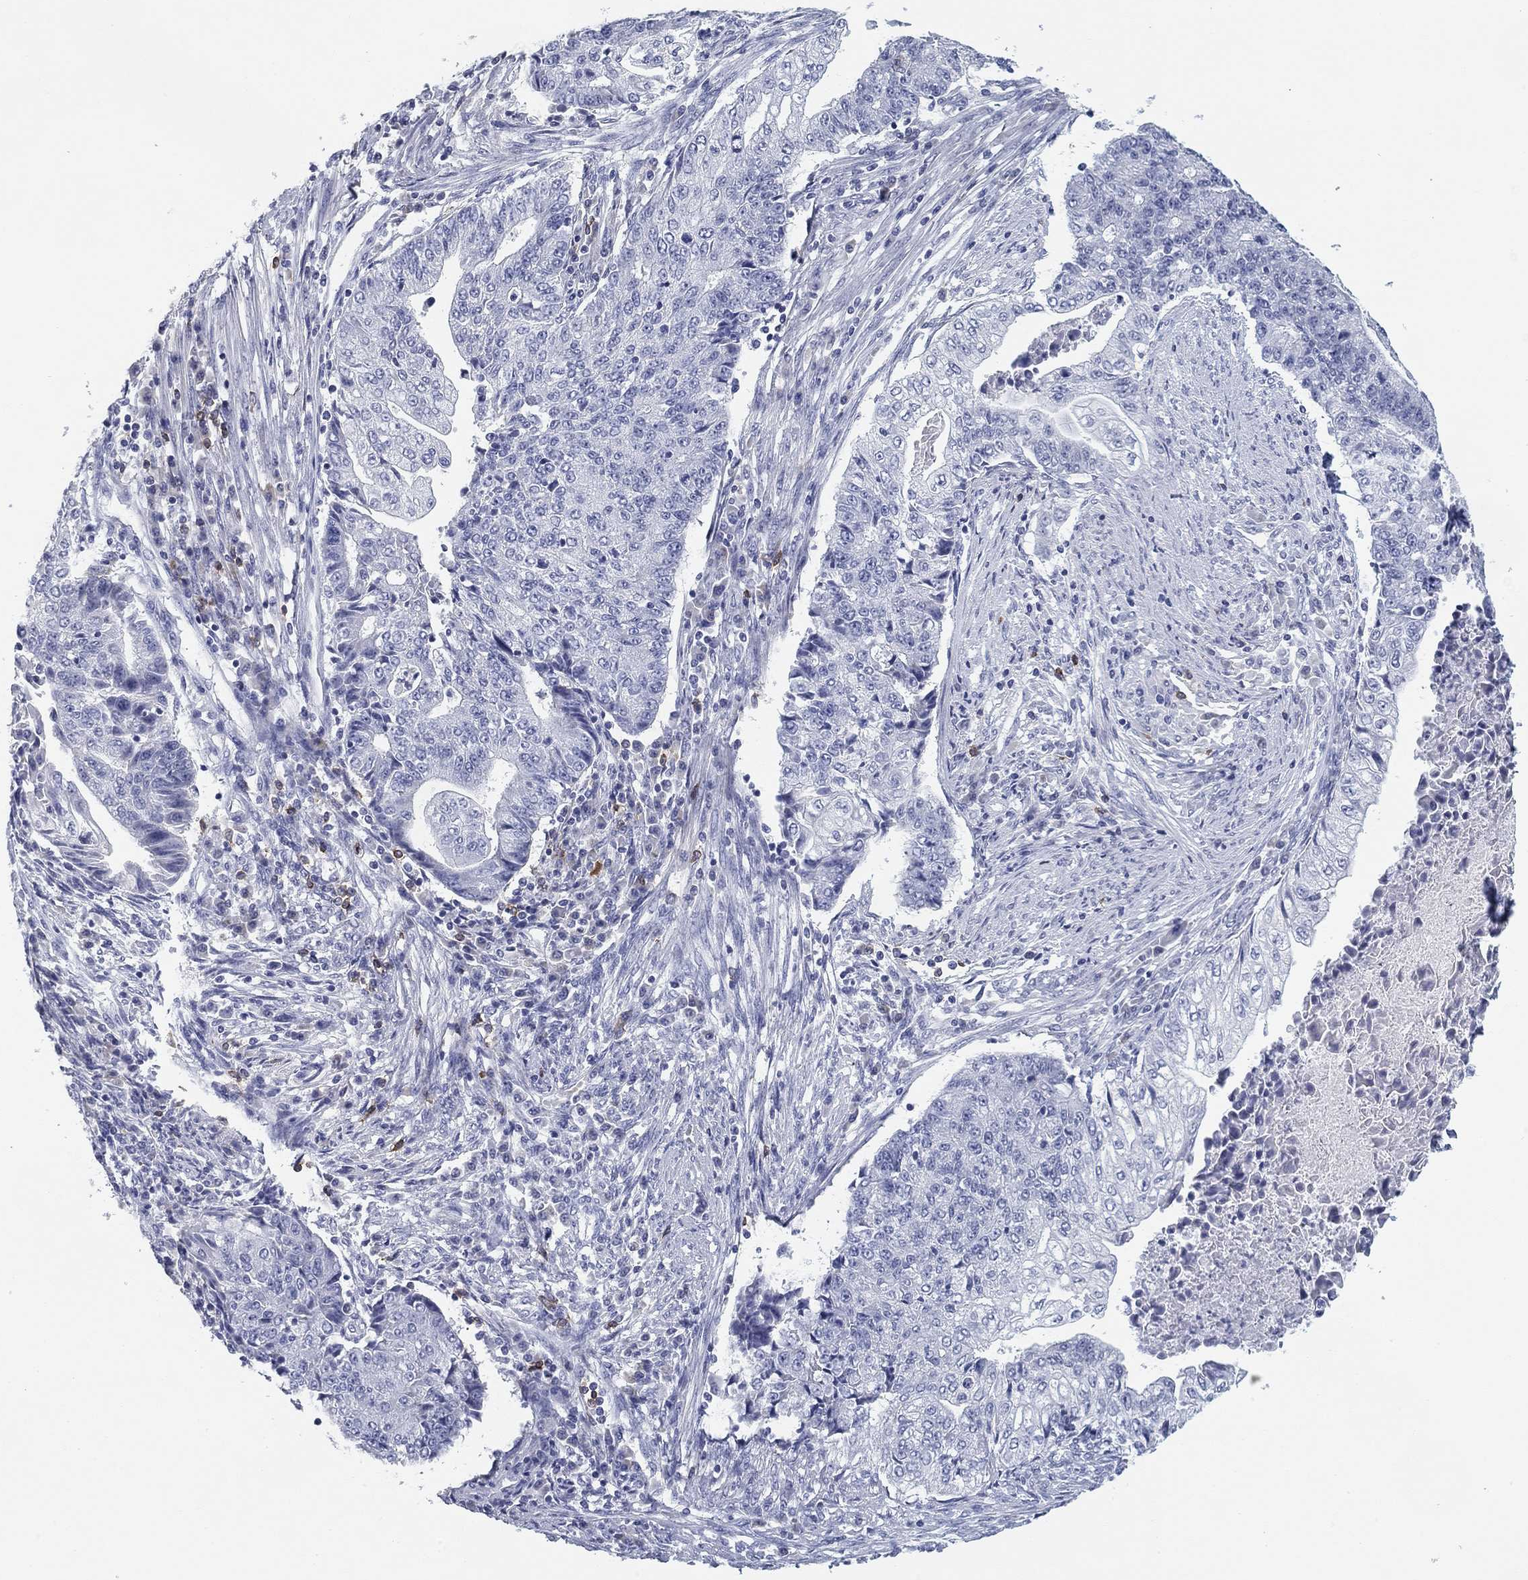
{"staining": {"intensity": "negative", "quantity": "none", "location": "none"}, "tissue": "endometrial cancer", "cell_type": "Tumor cells", "image_type": "cancer", "snomed": [{"axis": "morphology", "description": "Adenocarcinoma, NOS"}, {"axis": "topography", "description": "Uterus"}, {"axis": "topography", "description": "Endometrium"}], "caption": "Immunohistochemical staining of endometrial adenocarcinoma exhibits no significant positivity in tumor cells.", "gene": "CD79B", "patient": {"sex": "female", "age": 54}}